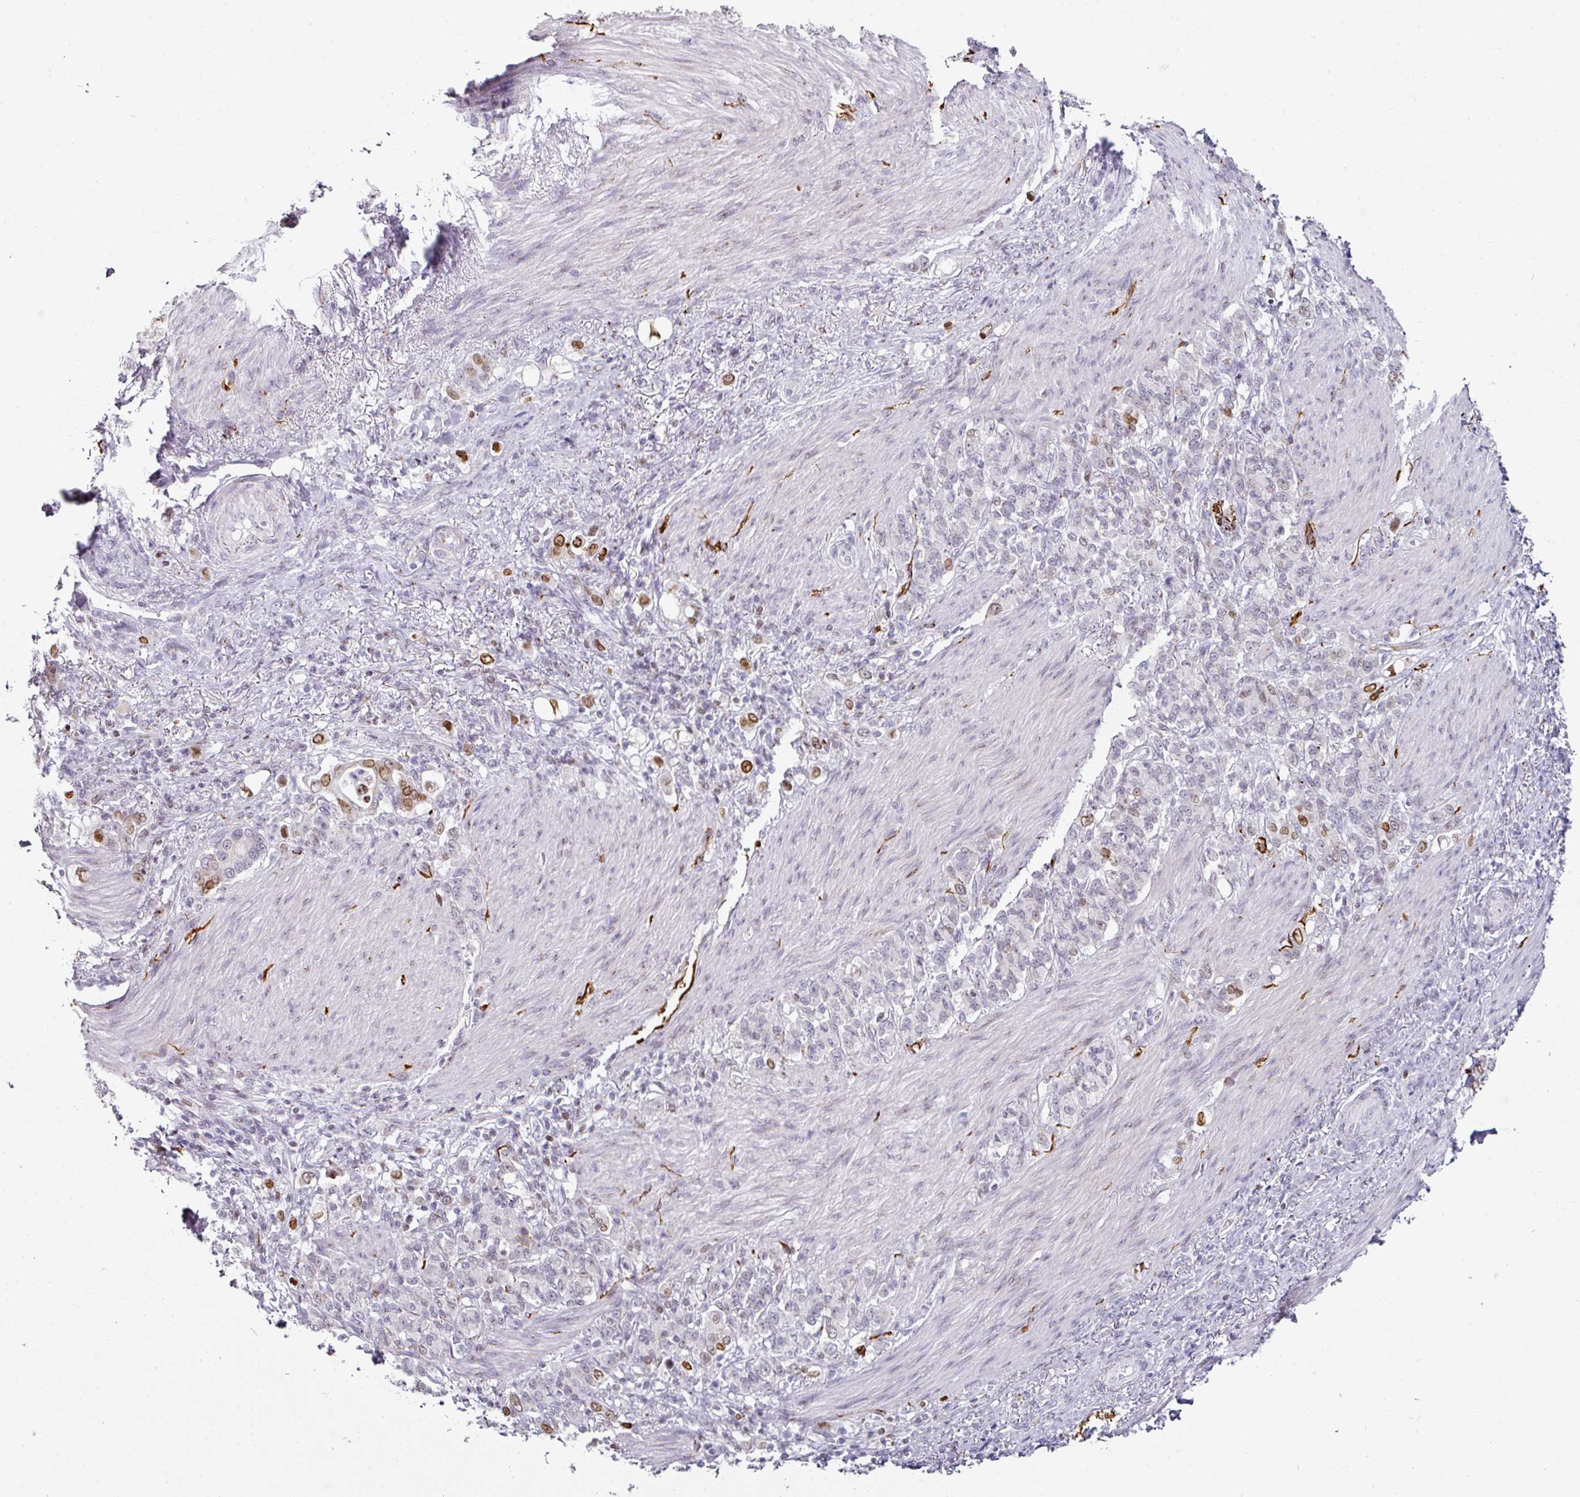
{"staining": {"intensity": "moderate", "quantity": "<25%", "location": "nuclear"}, "tissue": "stomach cancer", "cell_type": "Tumor cells", "image_type": "cancer", "snomed": [{"axis": "morphology", "description": "Adenocarcinoma, NOS"}, {"axis": "topography", "description": "Stomach"}], "caption": "Brown immunohistochemical staining in stomach cancer (adenocarcinoma) shows moderate nuclear expression in approximately <25% of tumor cells.", "gene": "SYT8", "patient": {"sex": "female", "age": 79}}